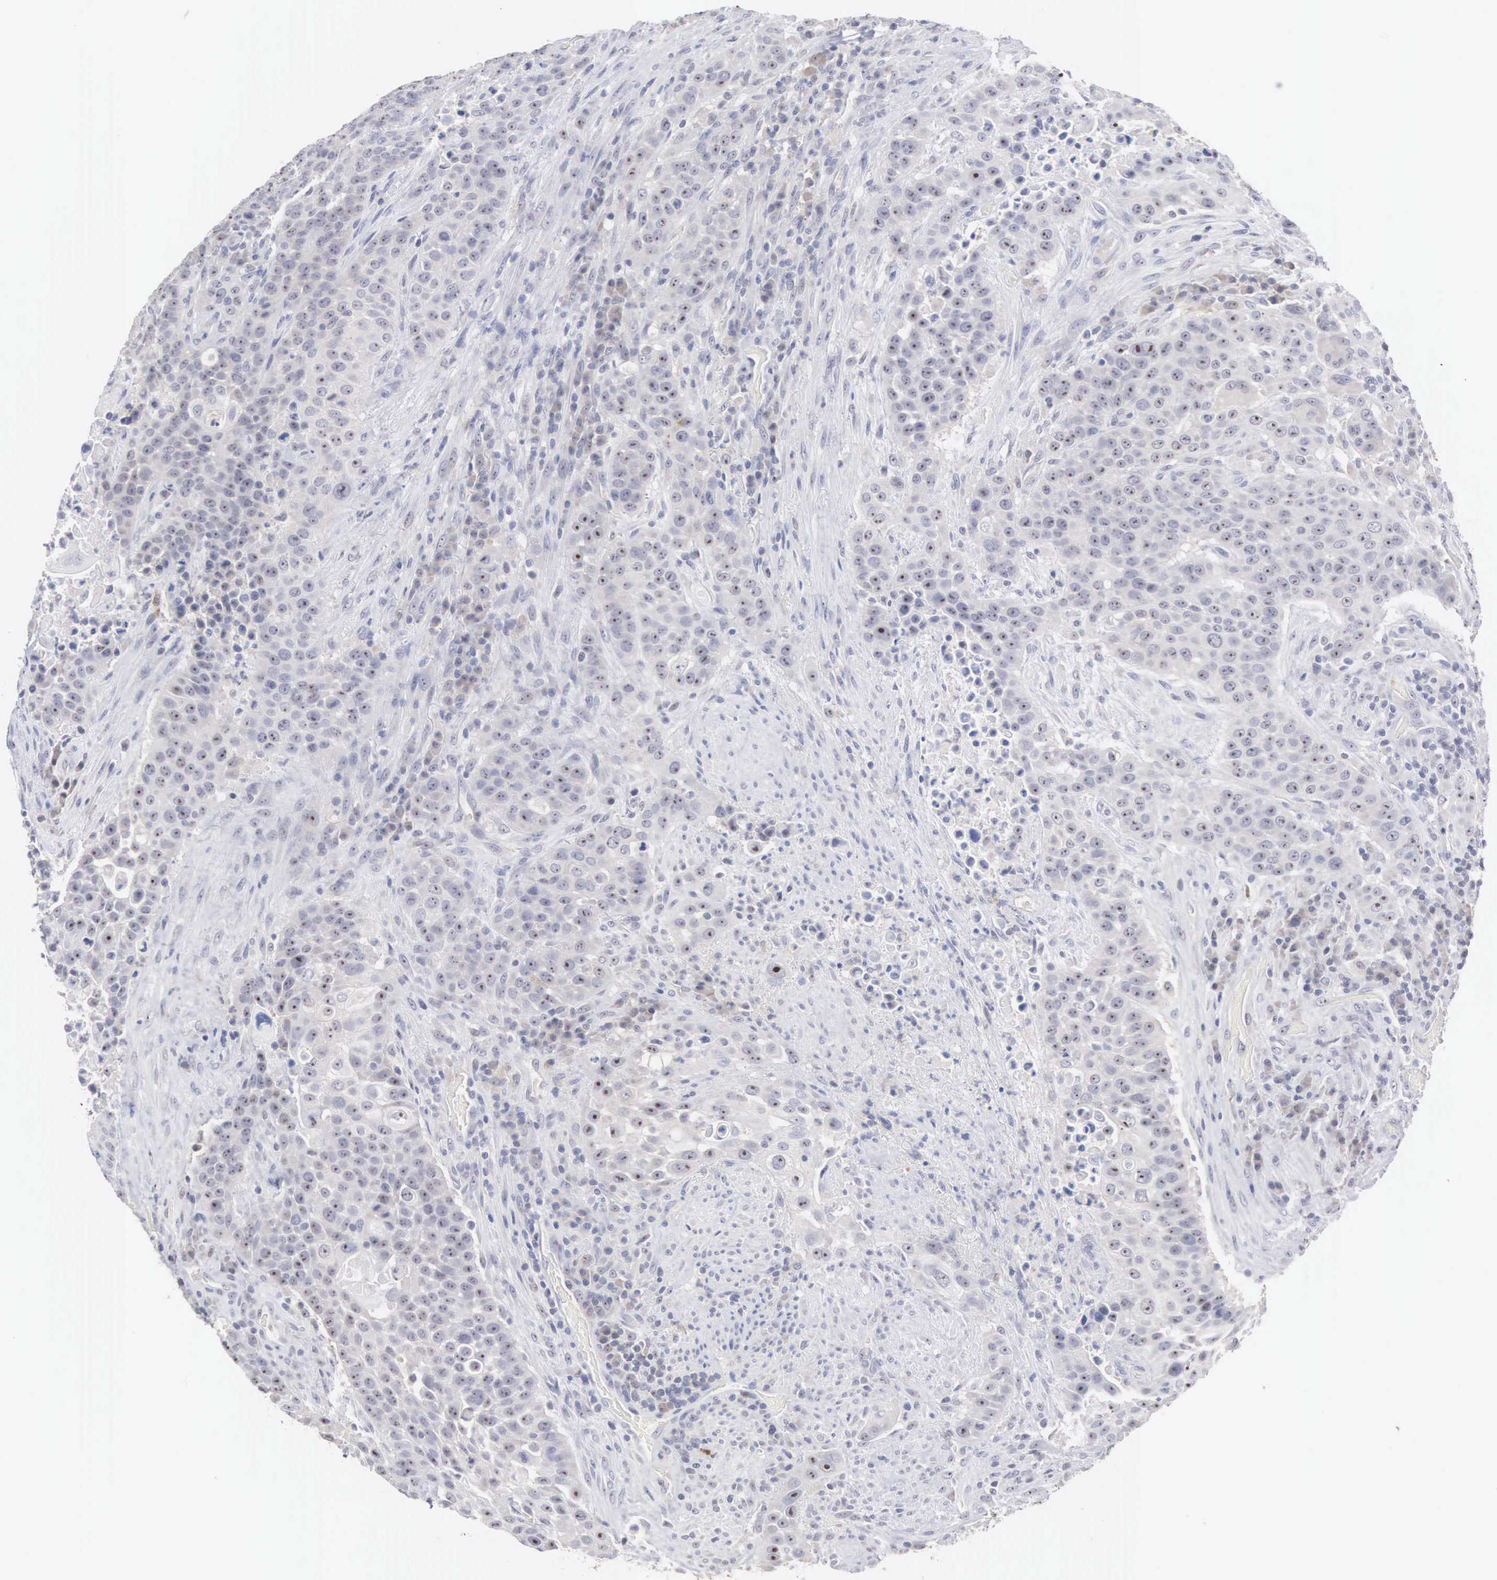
{"staining": {"intensity": "negative", "quantity": "none", "location": "none"}, "tissue": "urothelial cancer", "cell_type": "Tumor cells", "image_type": "cancer", "snomed": [{"axis": "morphology", "description": "Urothelial carcinoma, High grade"}, {"axis": "topography", "description": "Urinary bladder"}], "caption": "High magnification brightfield microscopy of urothelial cancer stained with DAB (3,3'-diaminobenzidine) (brown) and counterstained with hematoxylin (blue): tumor cells show no significant positivity. Brightfield microscopy of immunohistochemistry stained with DAB (brown) and hematoxylin (blue), captured at high magnification.", "gene": "ACOT4", "patient": {"sex": "male", "age": 74}}